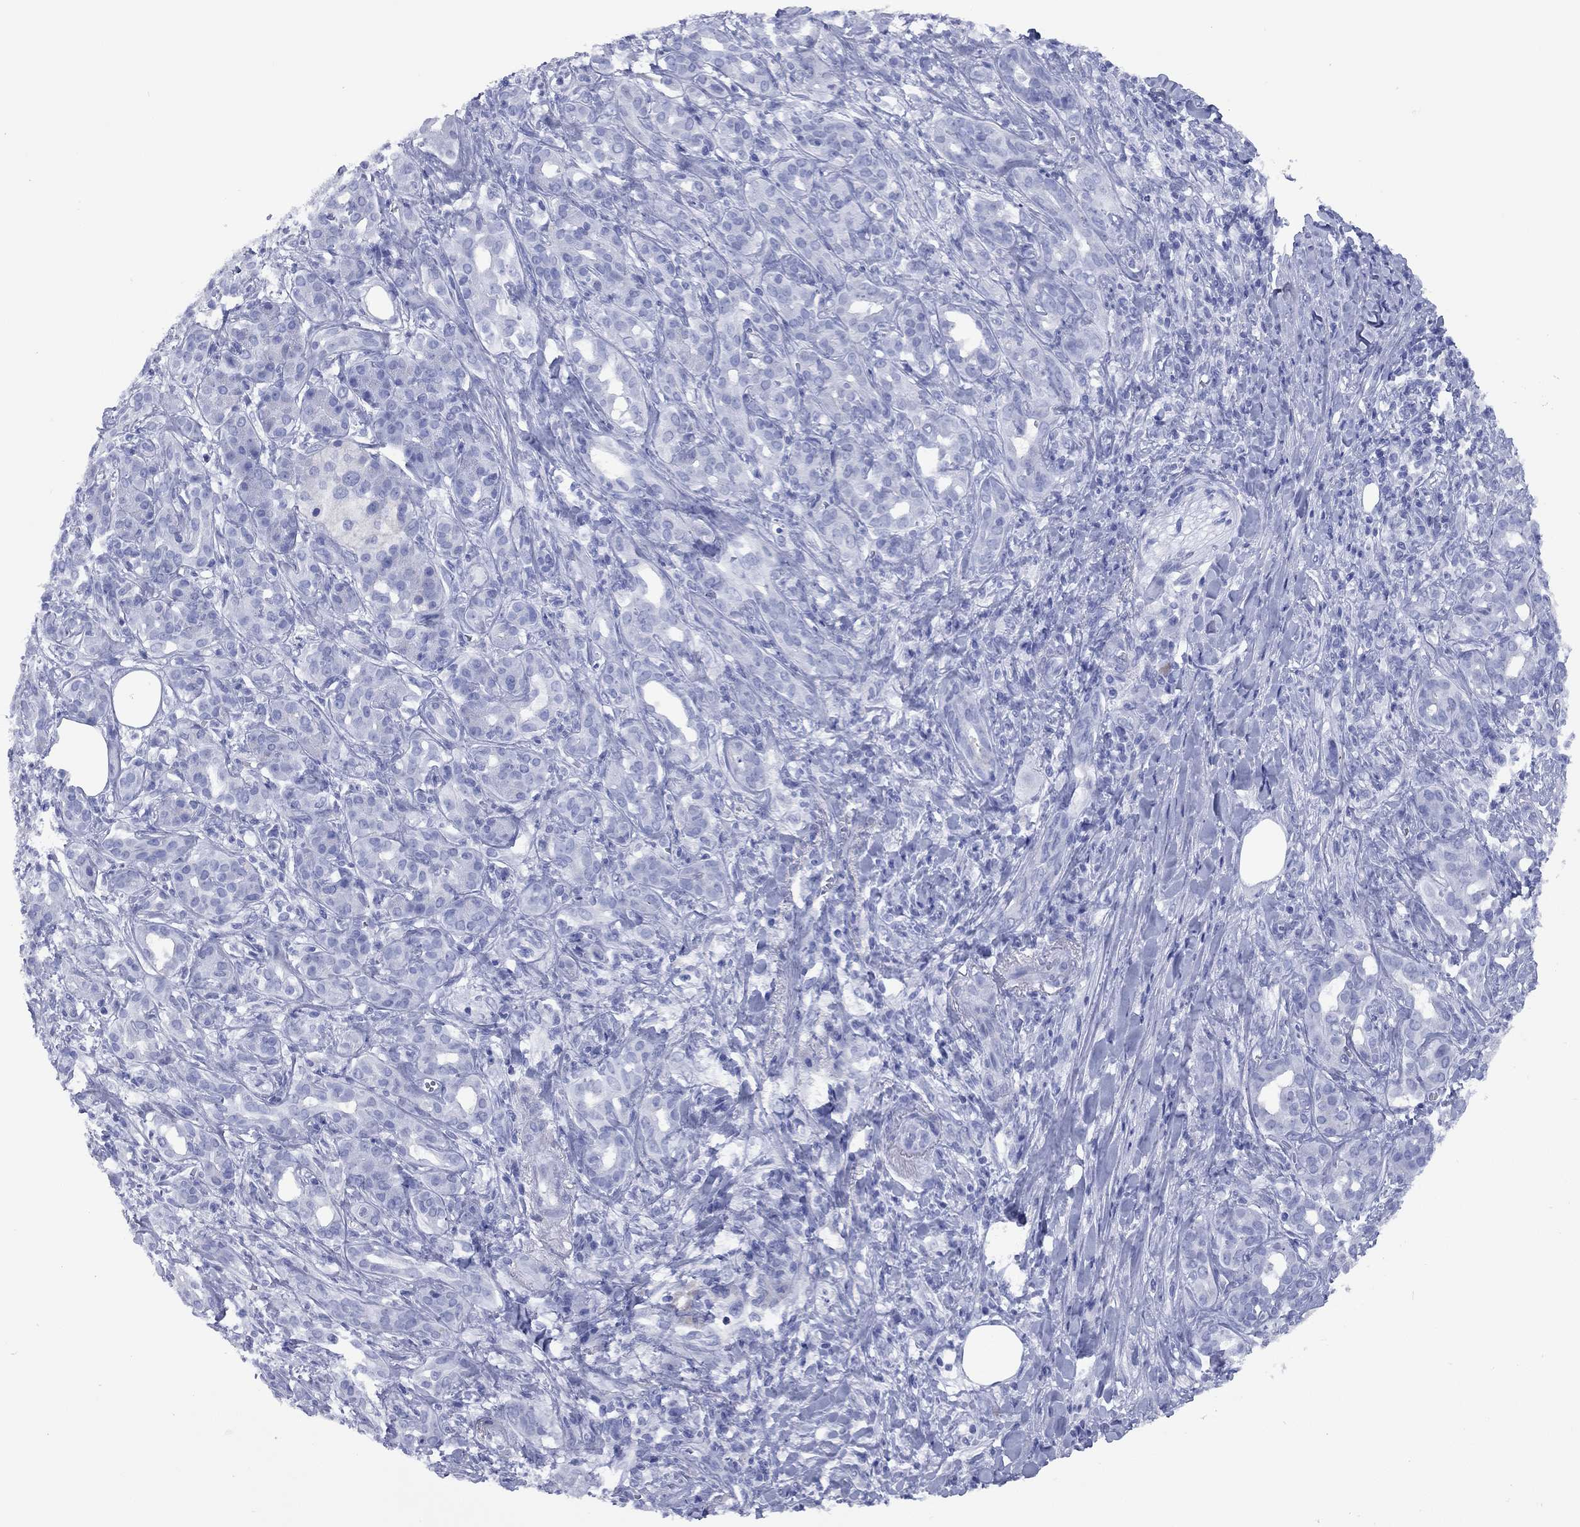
{"staining": {"intensity": "negative", "quantity": "none", "location": "none"}, "tissue": "pancreatic cancer", "cell_type": "Tumor cells", "image_type": "cancer", "snomed": [{"axis": "morphology", "description": "Adenocarcinoma, NOS"}, {"axis": "topography", "description": "Pancreas"}], "caption": "There is no significant positivity in tumor cells of pancreatic cancer (adenocarcinoma).", "gene": "CCNA1", "patient": {"sex": "male", "age": 61}}